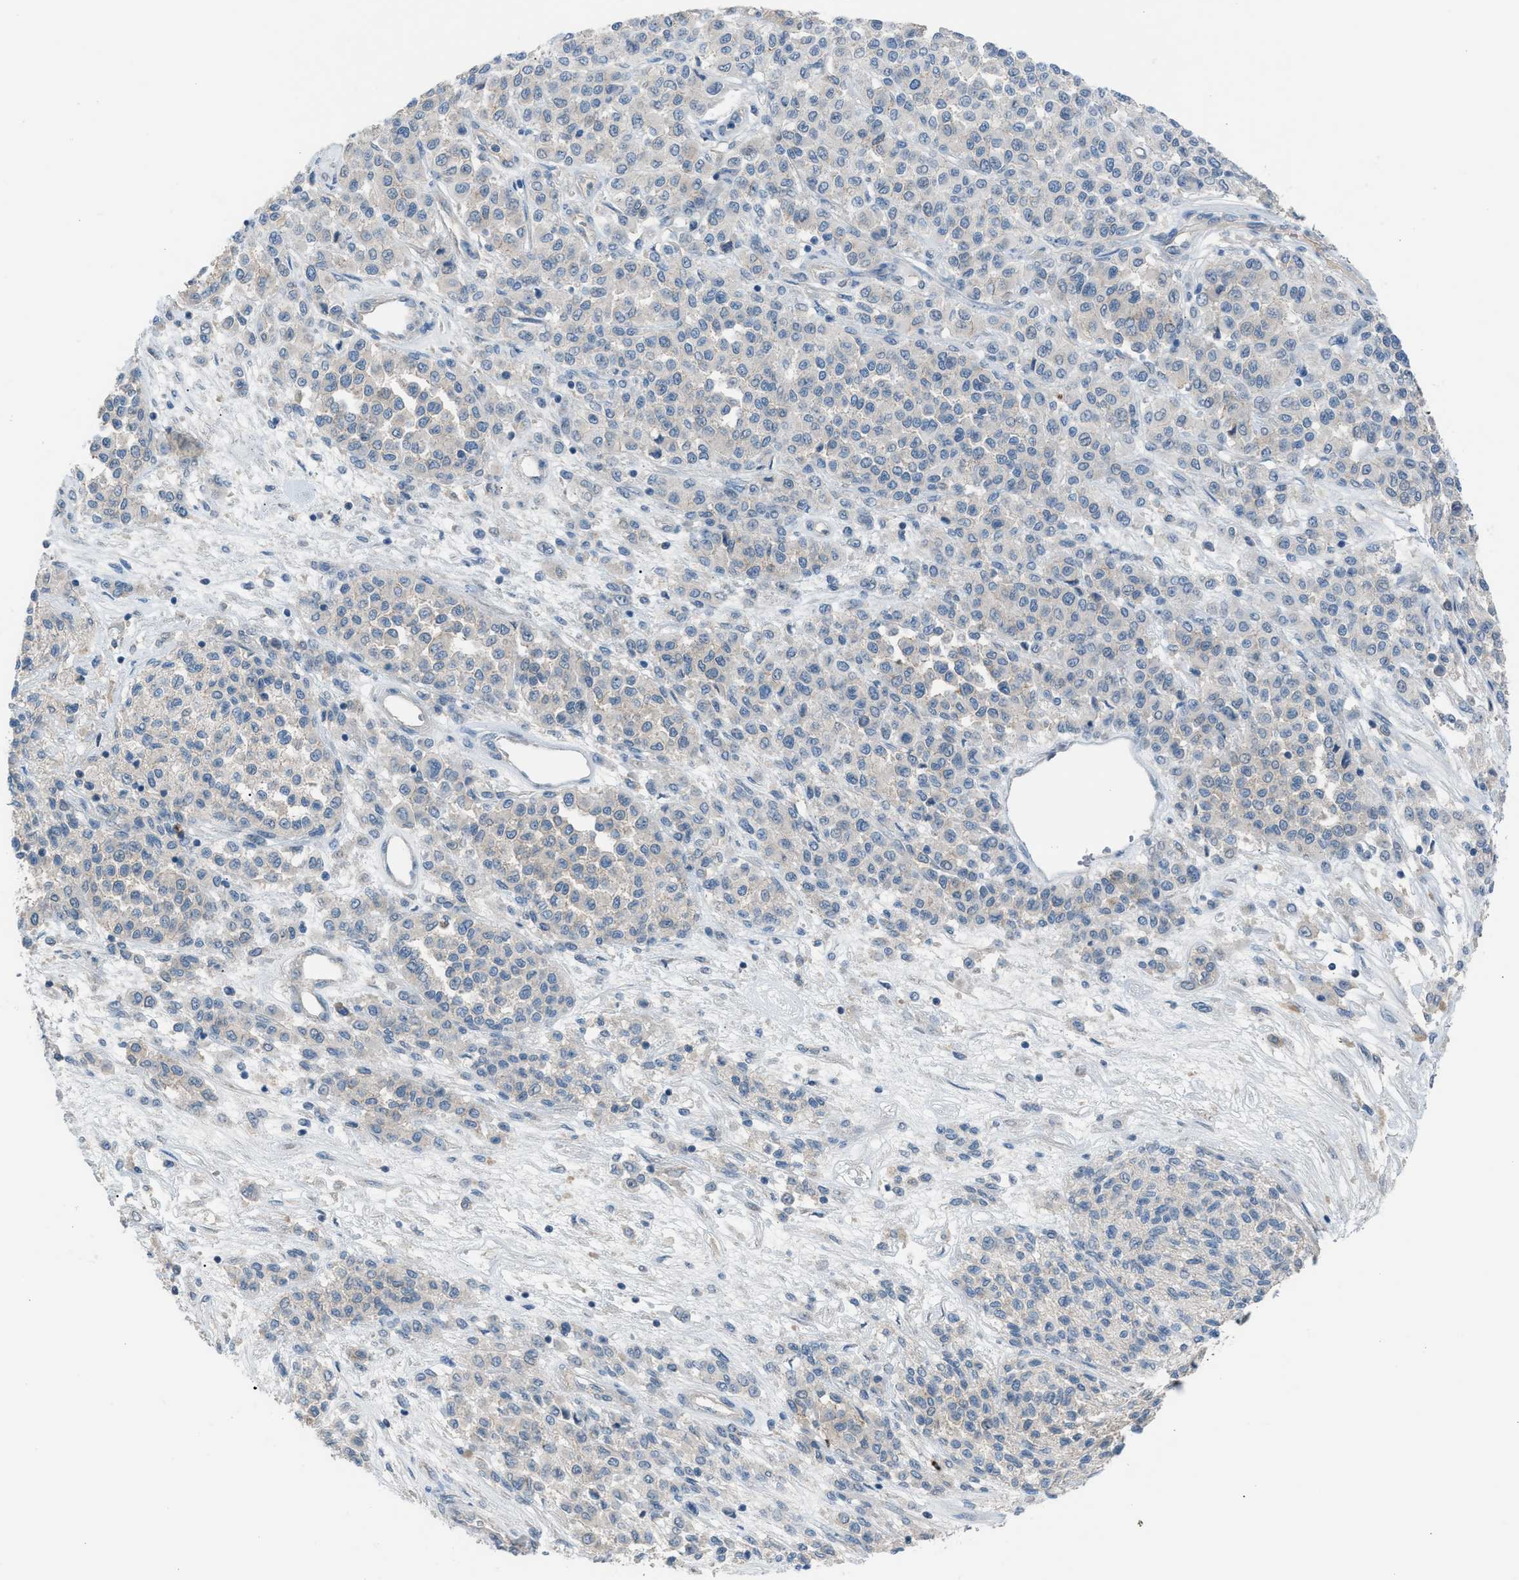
{"staining": {"intensity": "negative", "quantity": "none", "location": "none"}, "tissue": "melanoma", "cell_type": "Tumor cells", "image_type": "cancer", "snomed": [{"axis": "morphology", "description": "Malignant melanoma, Metastatic site"}, {"axis": "topography", "description": "Pancreas"}], "caption": "Tumor cells show no significant expression in melanoma. The staining was performed using DAB (3,3'-diaminobenzidine) to visualize the protein expression in brown, while the nuclei were stained in blue with hematoxylin (Magnification: 20x).", "gene": "CFAP77", "patient": {"sex": "female", "age": 30}}